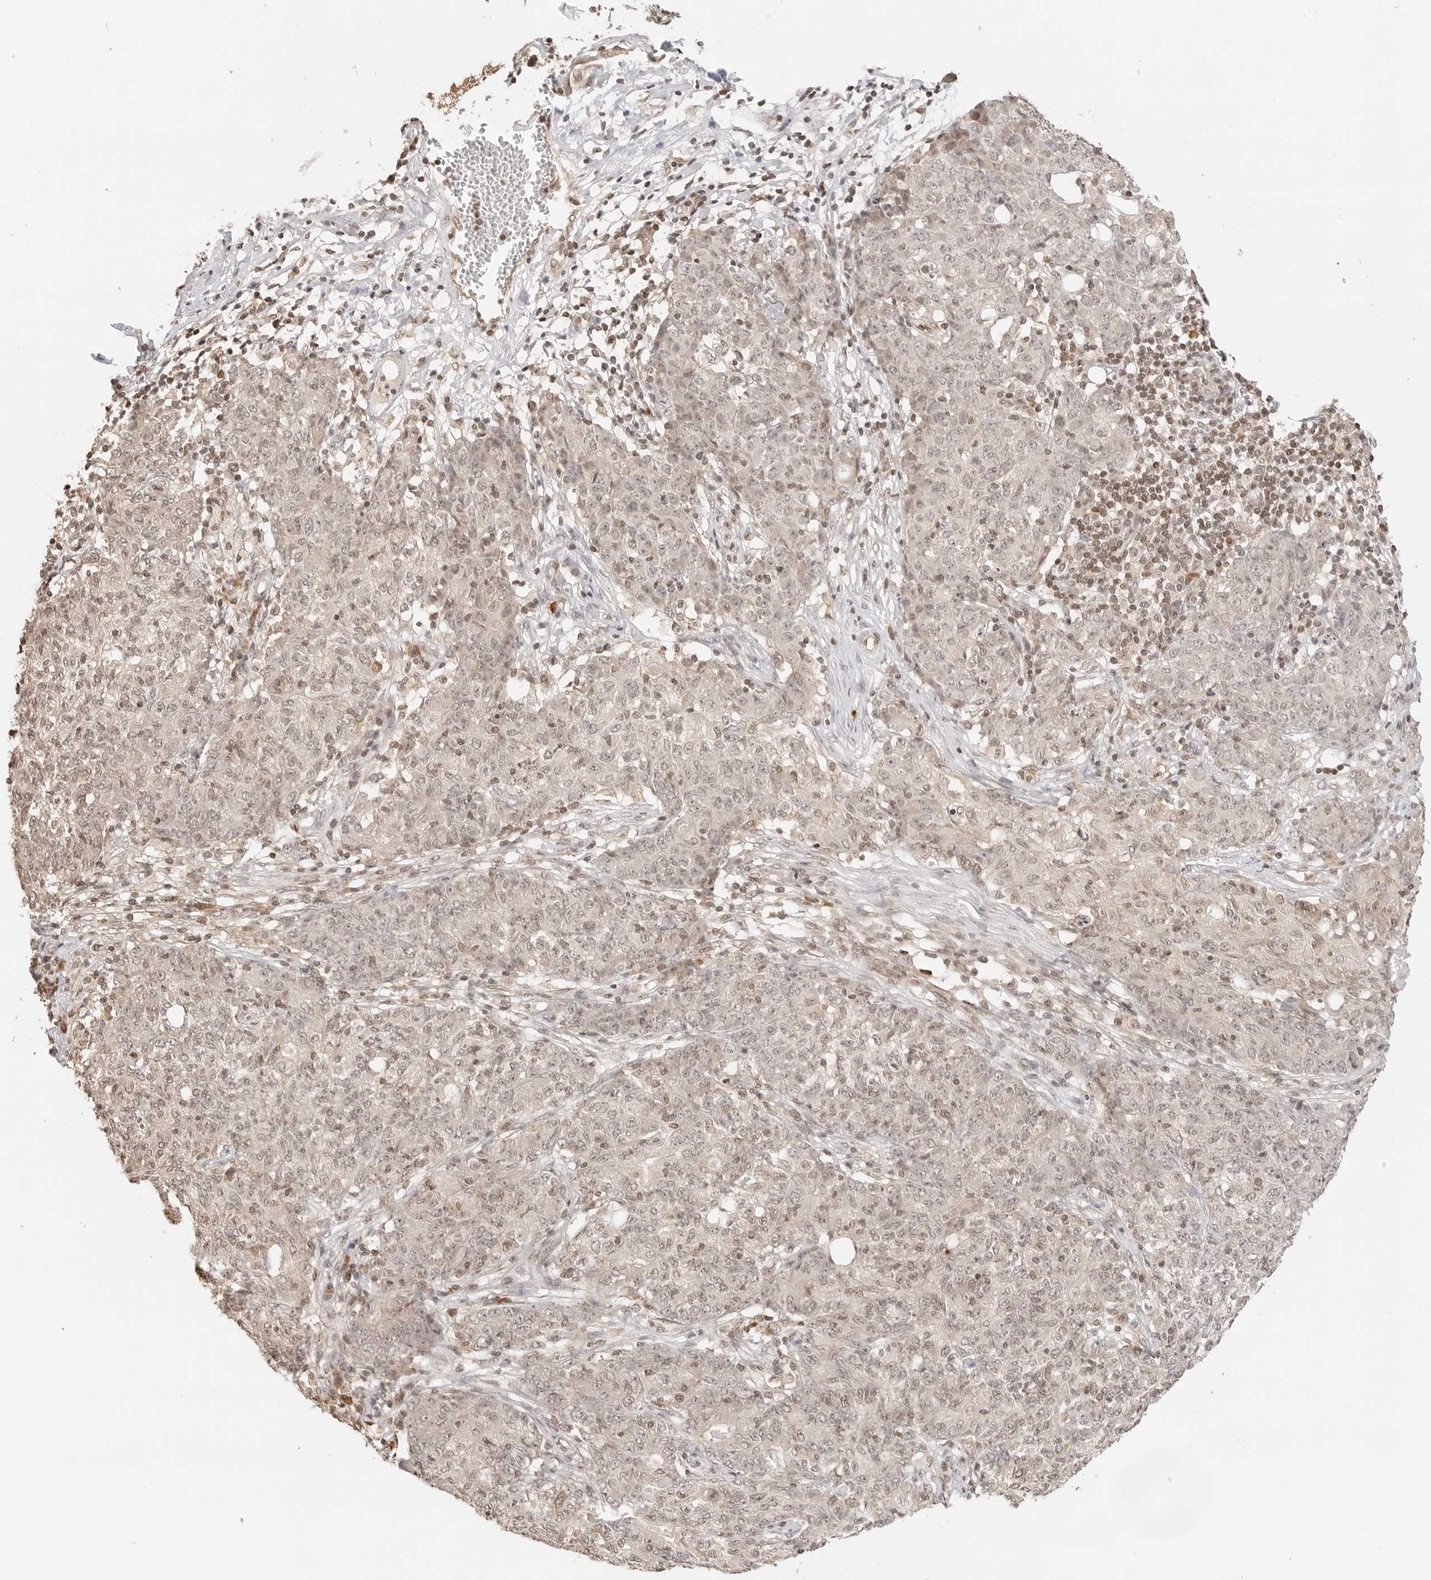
{"staining": {"intensity": "weak", "quantity": "<25%", "location": "nuclear"}, "tissue": "ovarian cancer", "cell_type": "Tumor cells", "image_type": "cancer", "snomed": [{"axis": "morphology", "description": "Carcinoma, endometroid"}, {"axis": "topography", "description": "Ovary"}], "caption": "A micrograph of ovarian endometroid carcinoma stained for a protein displays no brown staining in tumor cells.", "gene": "POLH", "patient": {"sex": "female", "age": 42}}